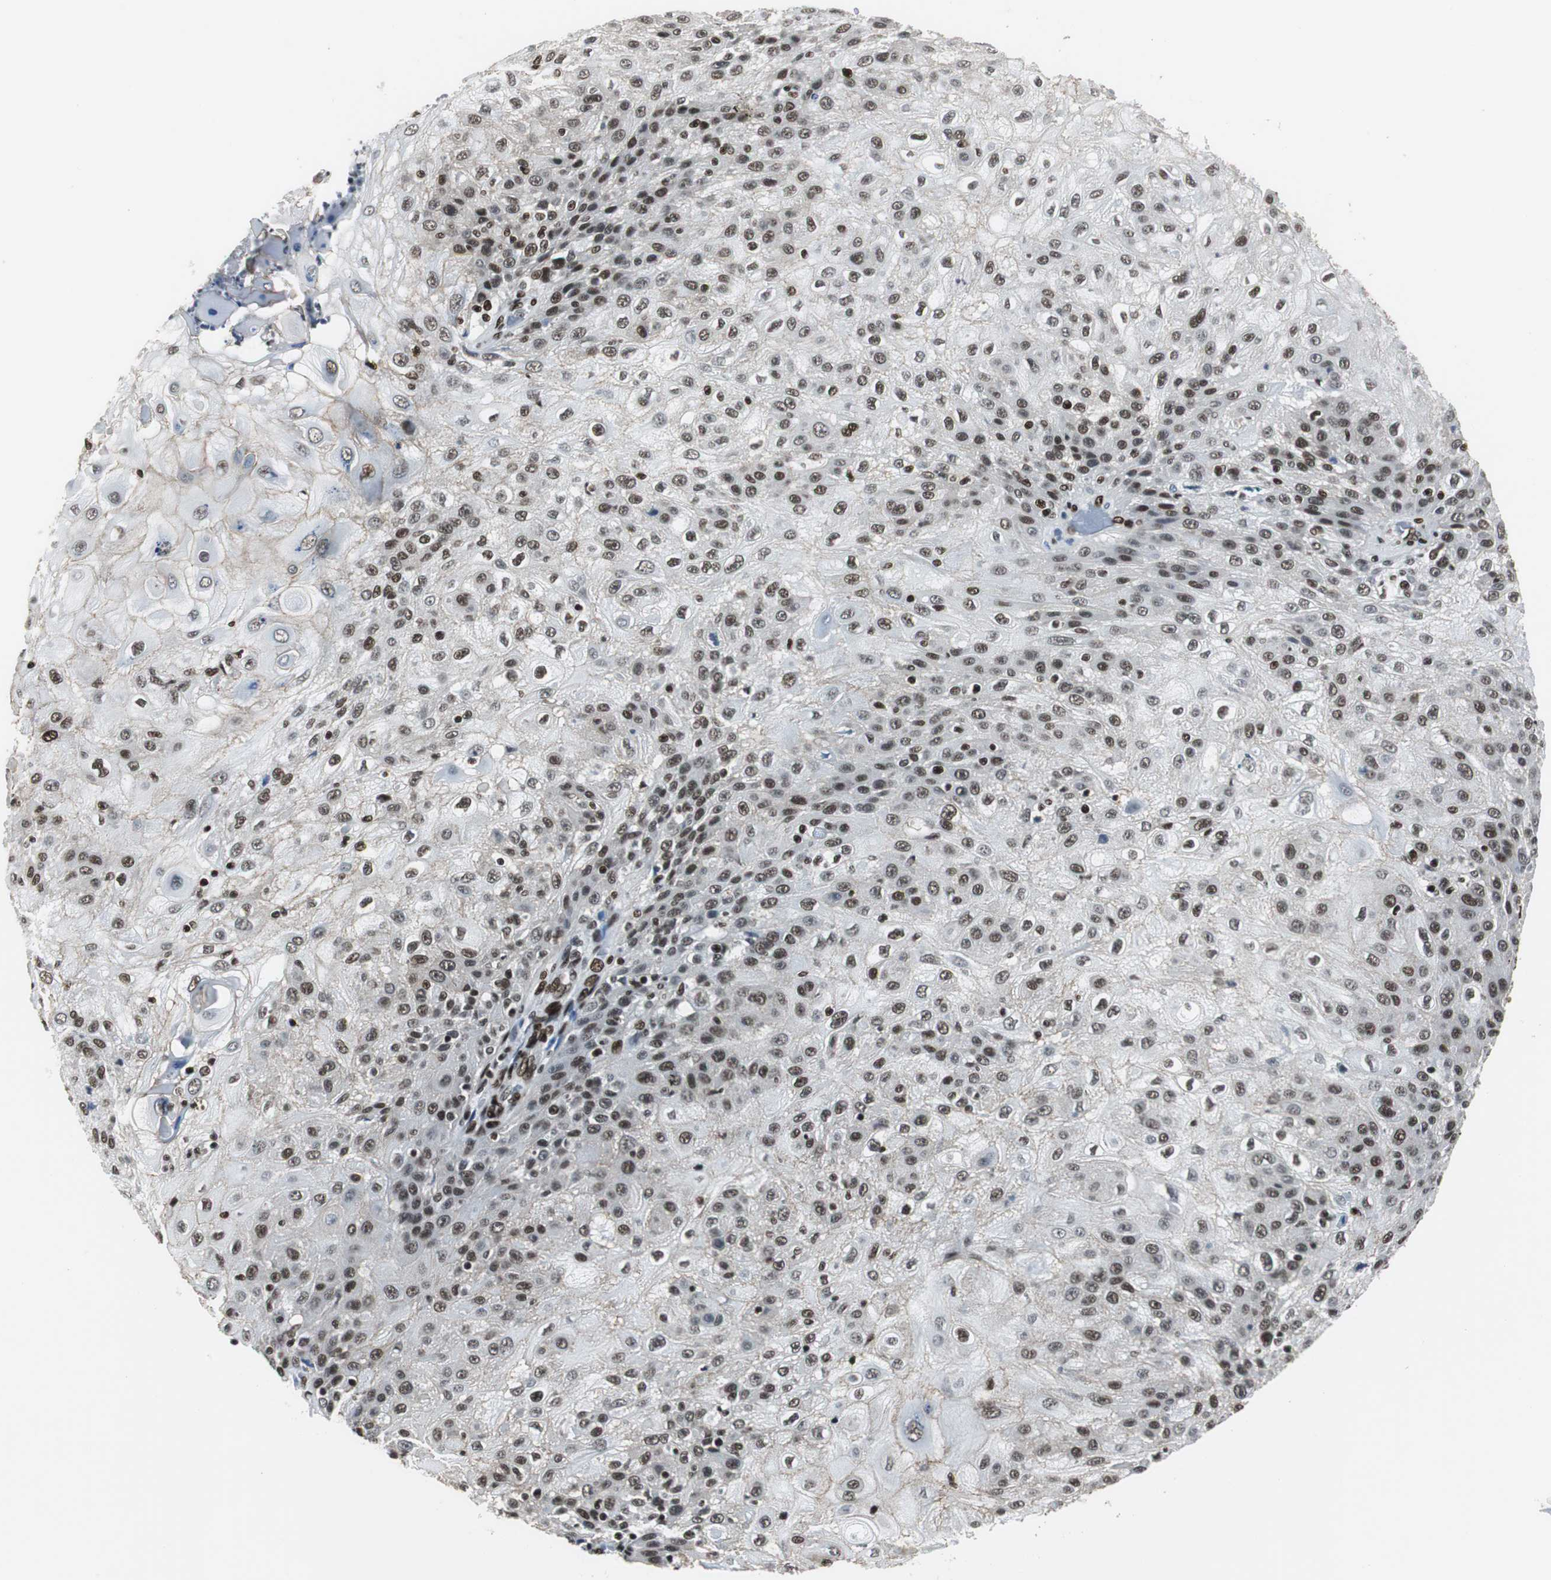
{"staining": {"intensity": "moderate", "quantity": ">75%", "location": "nuclear"}, "tissue": "skin cancer", "cell_type": "Tumor cells", "image_type": "cancer", "snomed": [{"axis": "morphology", "description": "Normal tissue, NOS"}, {"axis": "morphology", "description": "Squamous cell carcinoma, NOS"}, {"axis": "topography", "description": "Skin"}], "caption": "Moderate nuclear positivity for a protein is present in about >75% of tumor cells of skin cancer (squamous cell carcinoma) using immunohistochemistry (IHC).", "gene": "MEF2D", "patient": {"sex": "female", "age": 83}}